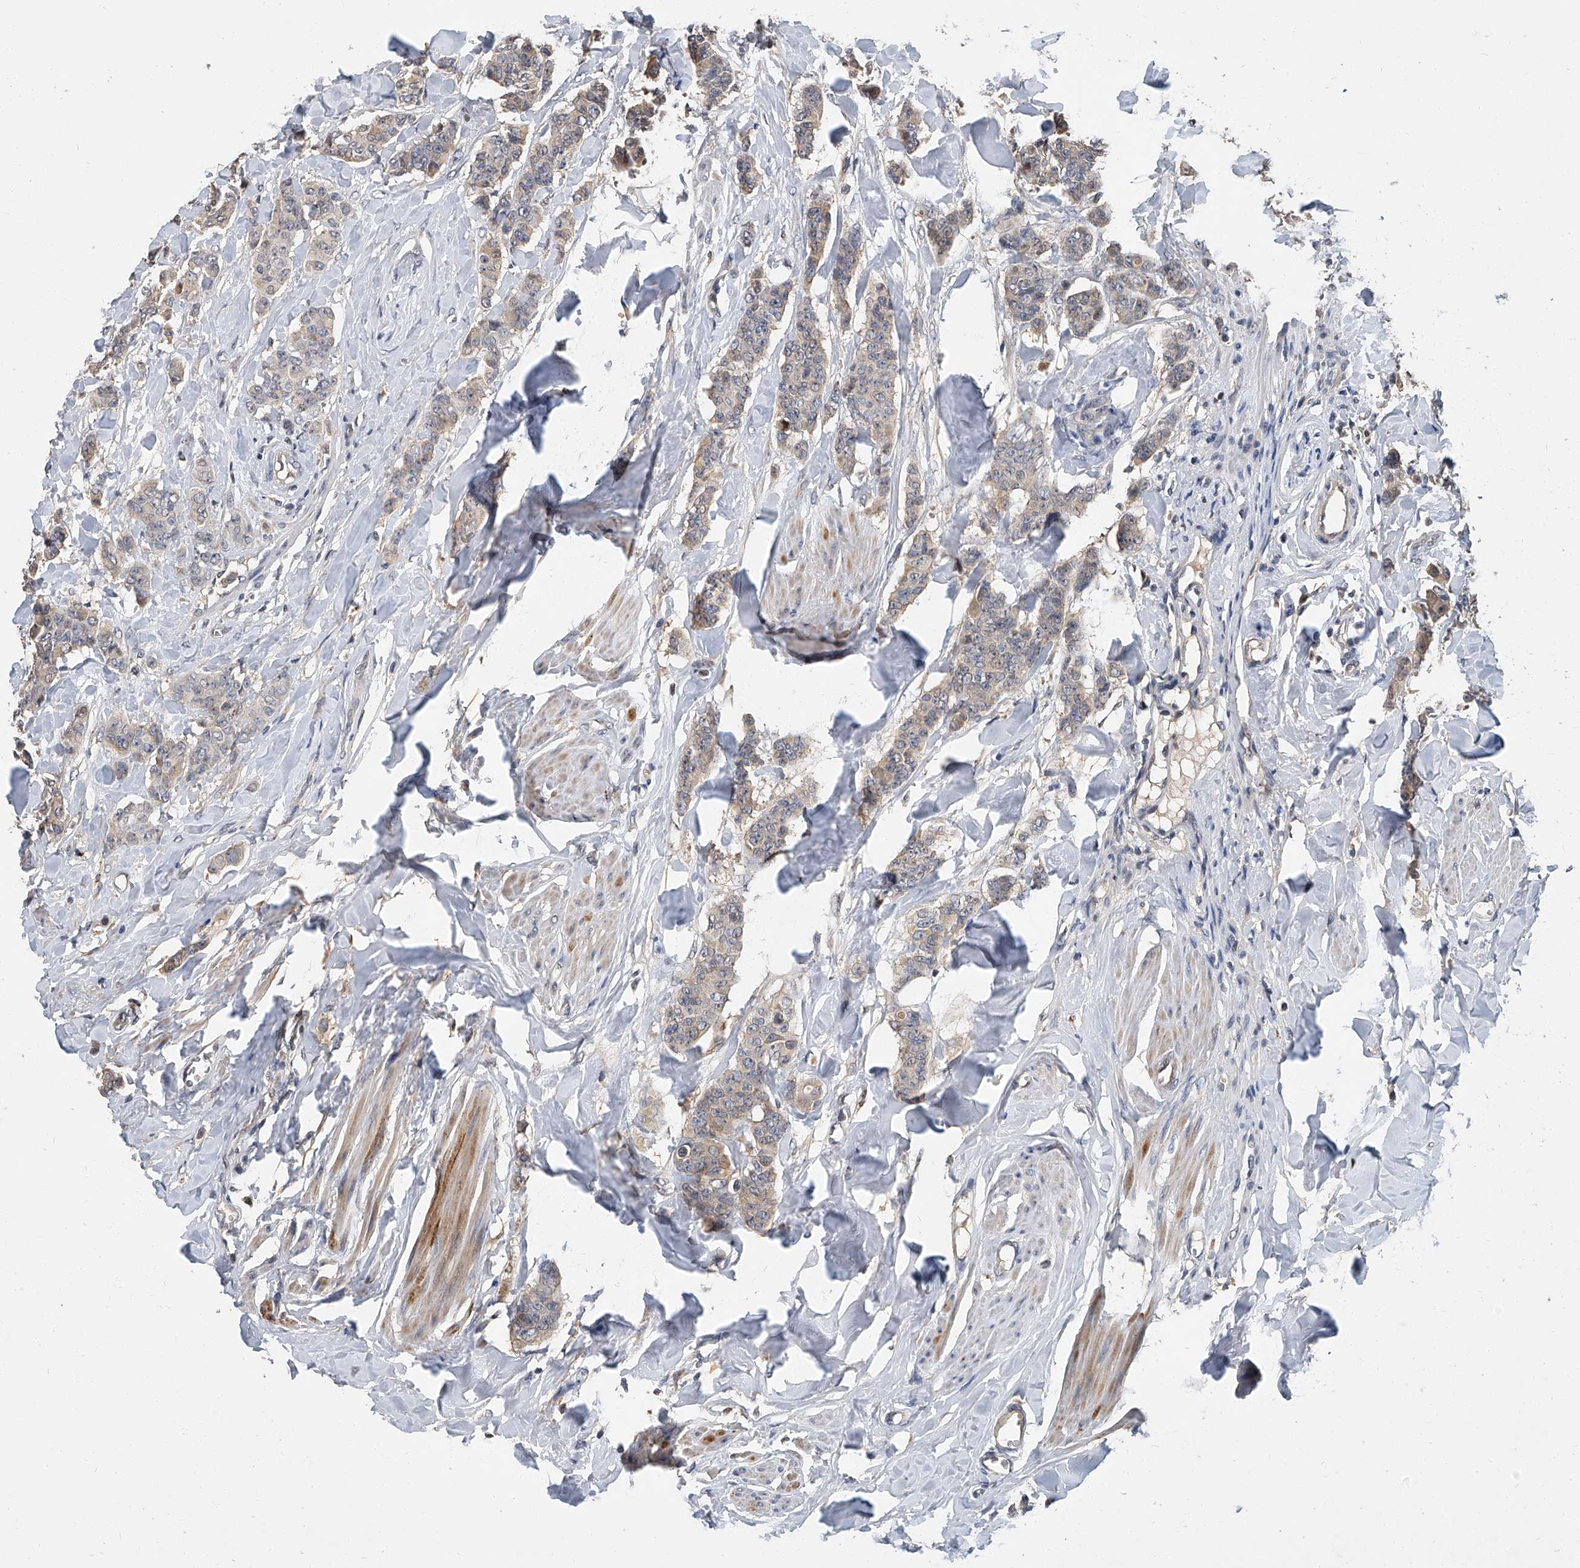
{"staining": {"intensity": "weak", "quantity": "25%-75%", "location": "cytoplasmic/membranous"}, "tissue": "breast cancer", "cell_type": "Tumor cells", "image_type": "cancer", "snomed": [{"axis": "morphology", "description": "Duct carcinoma"}, {"axis": "topography", "description": "Breast"}], "caption": "A brown stain shows weak cytoplasmic/membranous positivity of a protein in human breast cancer tumor cells.", "gene": "JAG2", "patient": {"sex": "female", "age": 40}}